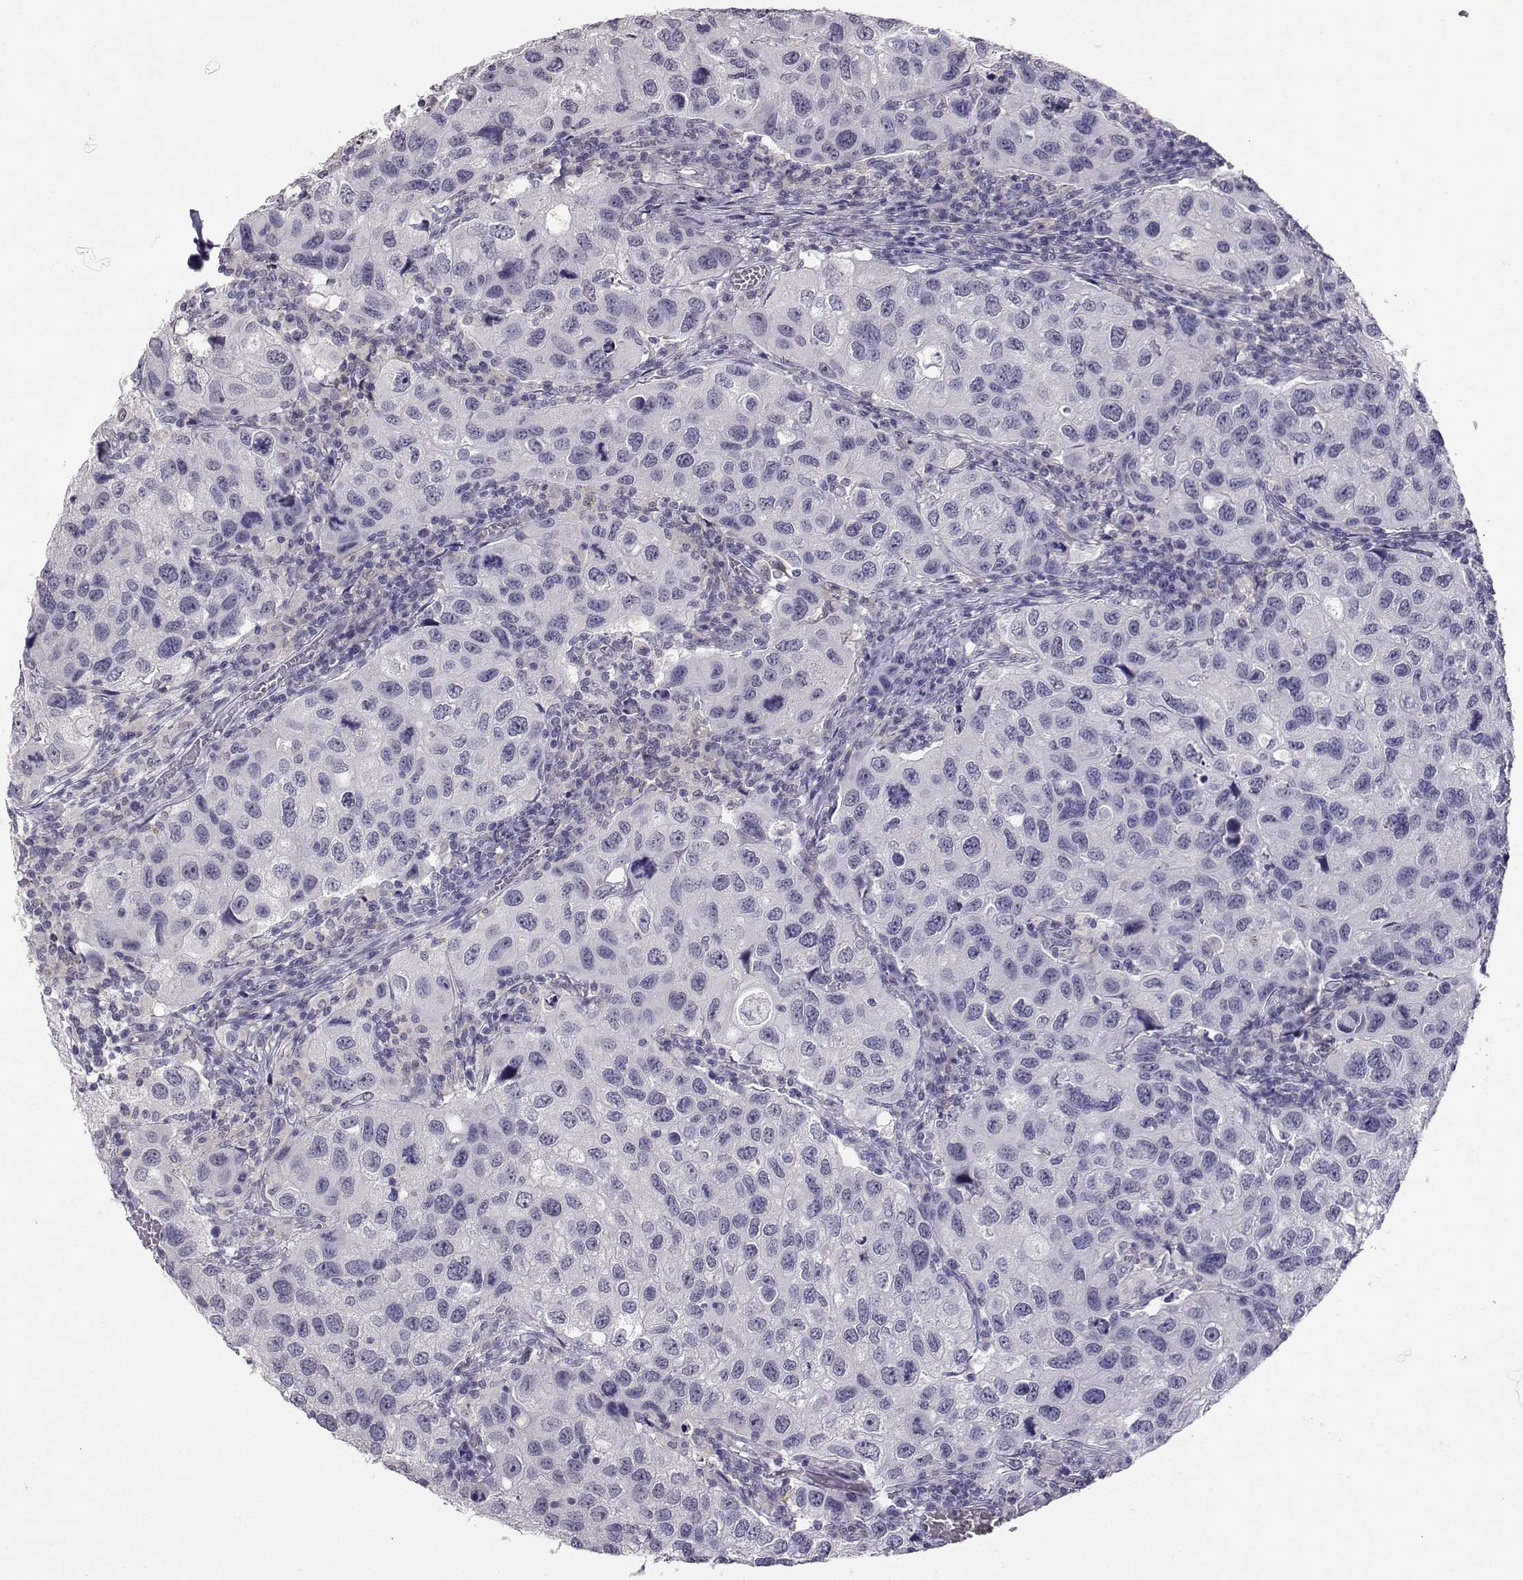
{"staining": {"intensity": "negative", "quantity": "none", "location": "none"}, "tissue": "urothelial cancer", "cell_type": "Tumor cells", "image_type": "cancer", "snomed": [{"axis": "morphology", "description": "Urothelial carcinoma, High grade"}, {"axis": "topography", "description": "Urinary bladder"}], "caption": "Immunohistochemistry of human urothelial cancer demonstrates no positivity in tumor cells.", "gene": "TBR1", "patient": {"sex": "male", "age": 79}}